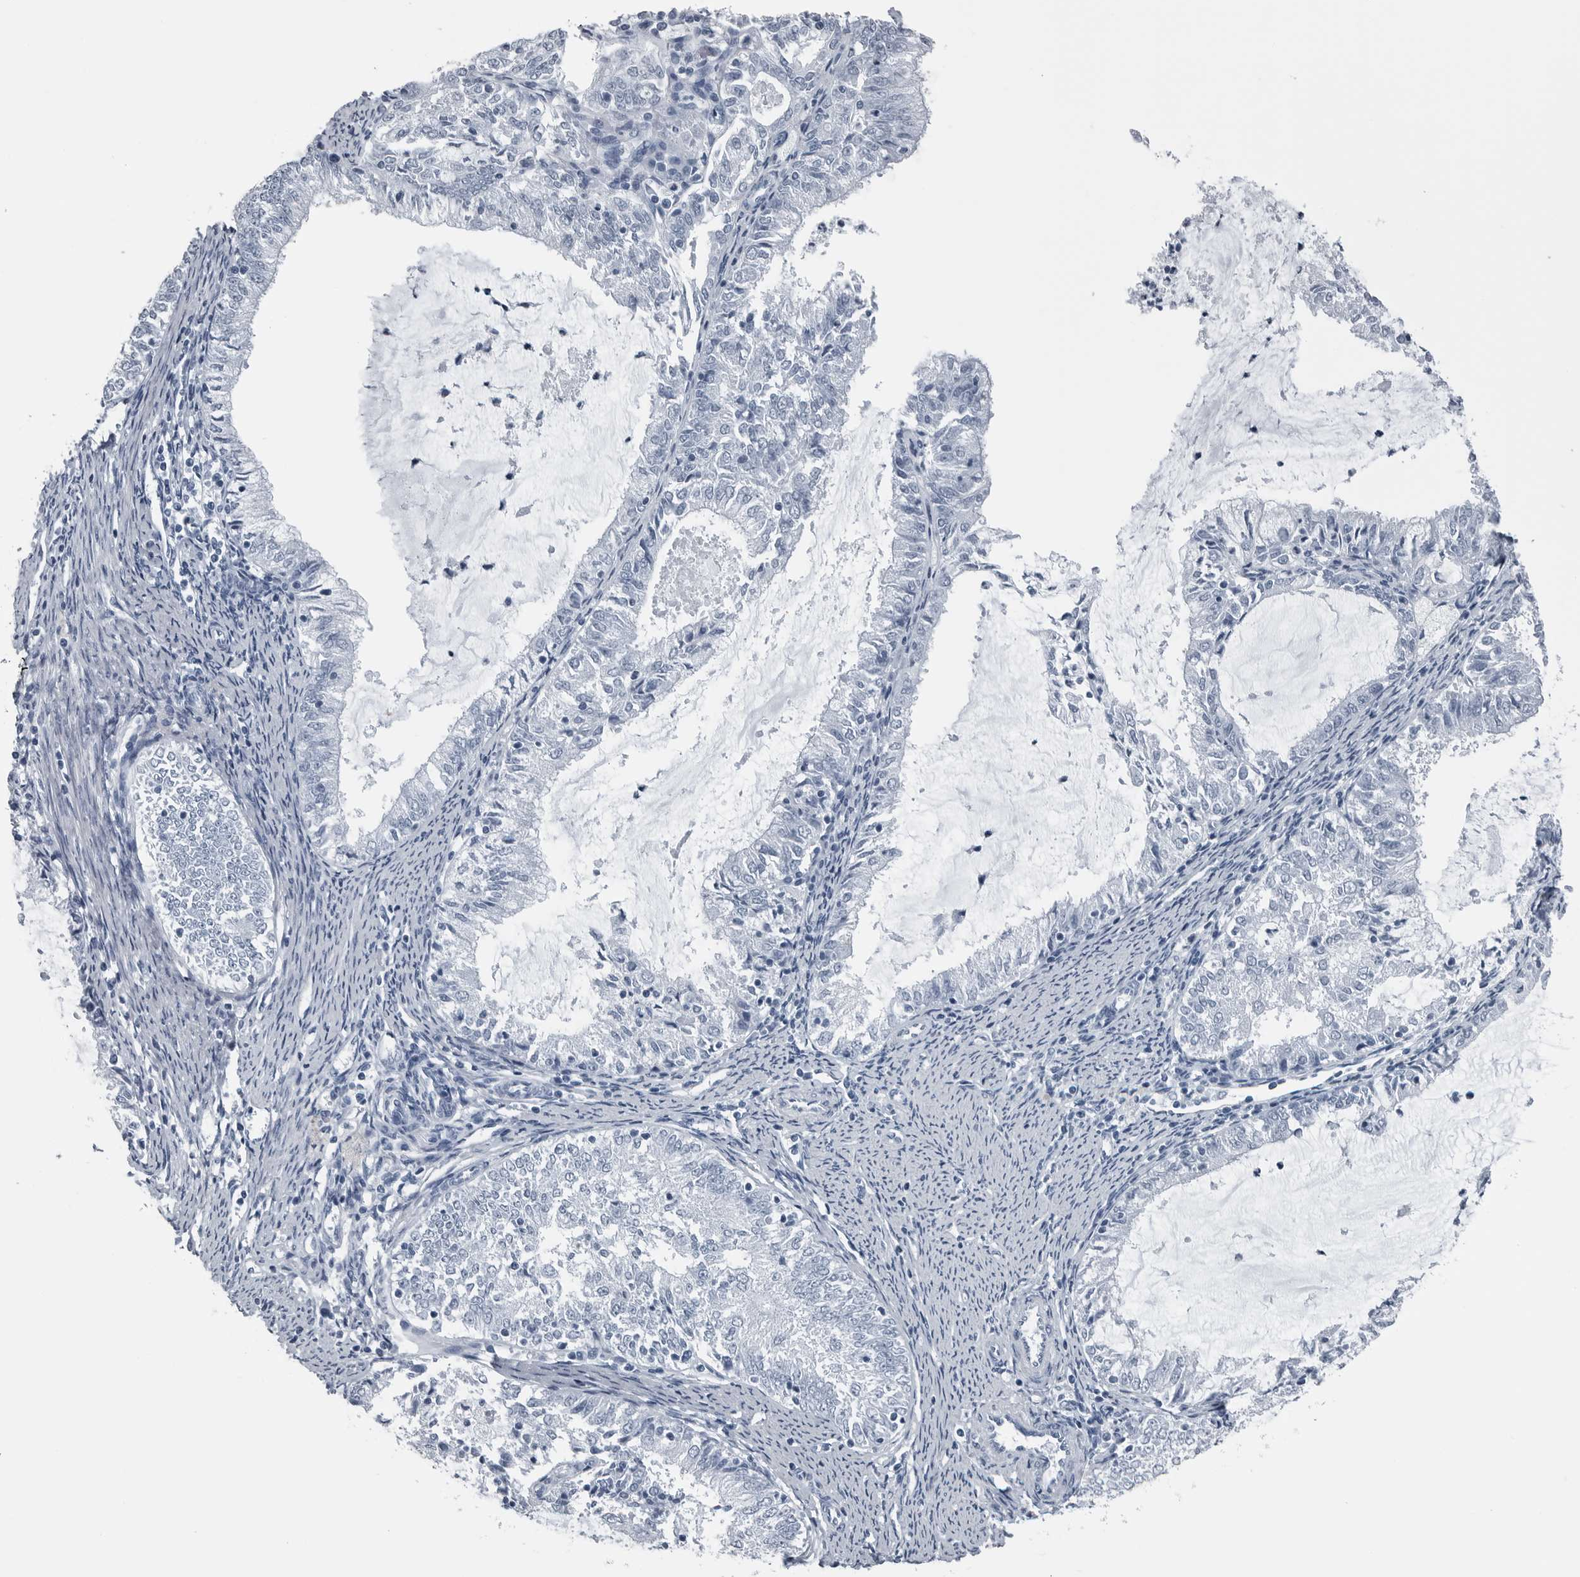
{"staining": {"intensity": "negative", "quantity": "none", "location": "none"}, "tissue": "endometrial cancer", "cell_type": "Tumor cells", "image_type": "cancer", "snomed": [{"axis": "morphology", "description": "Adenocarcinoma, NOS"}, {"axis": "topography", "description": "Endometrium"}], "caption": "Micrograph shows no protein staining in tumor cells of endometrial cancer tissue.", "gene": "SPINK1", "patient": {"sex": "female", "age": 57}}